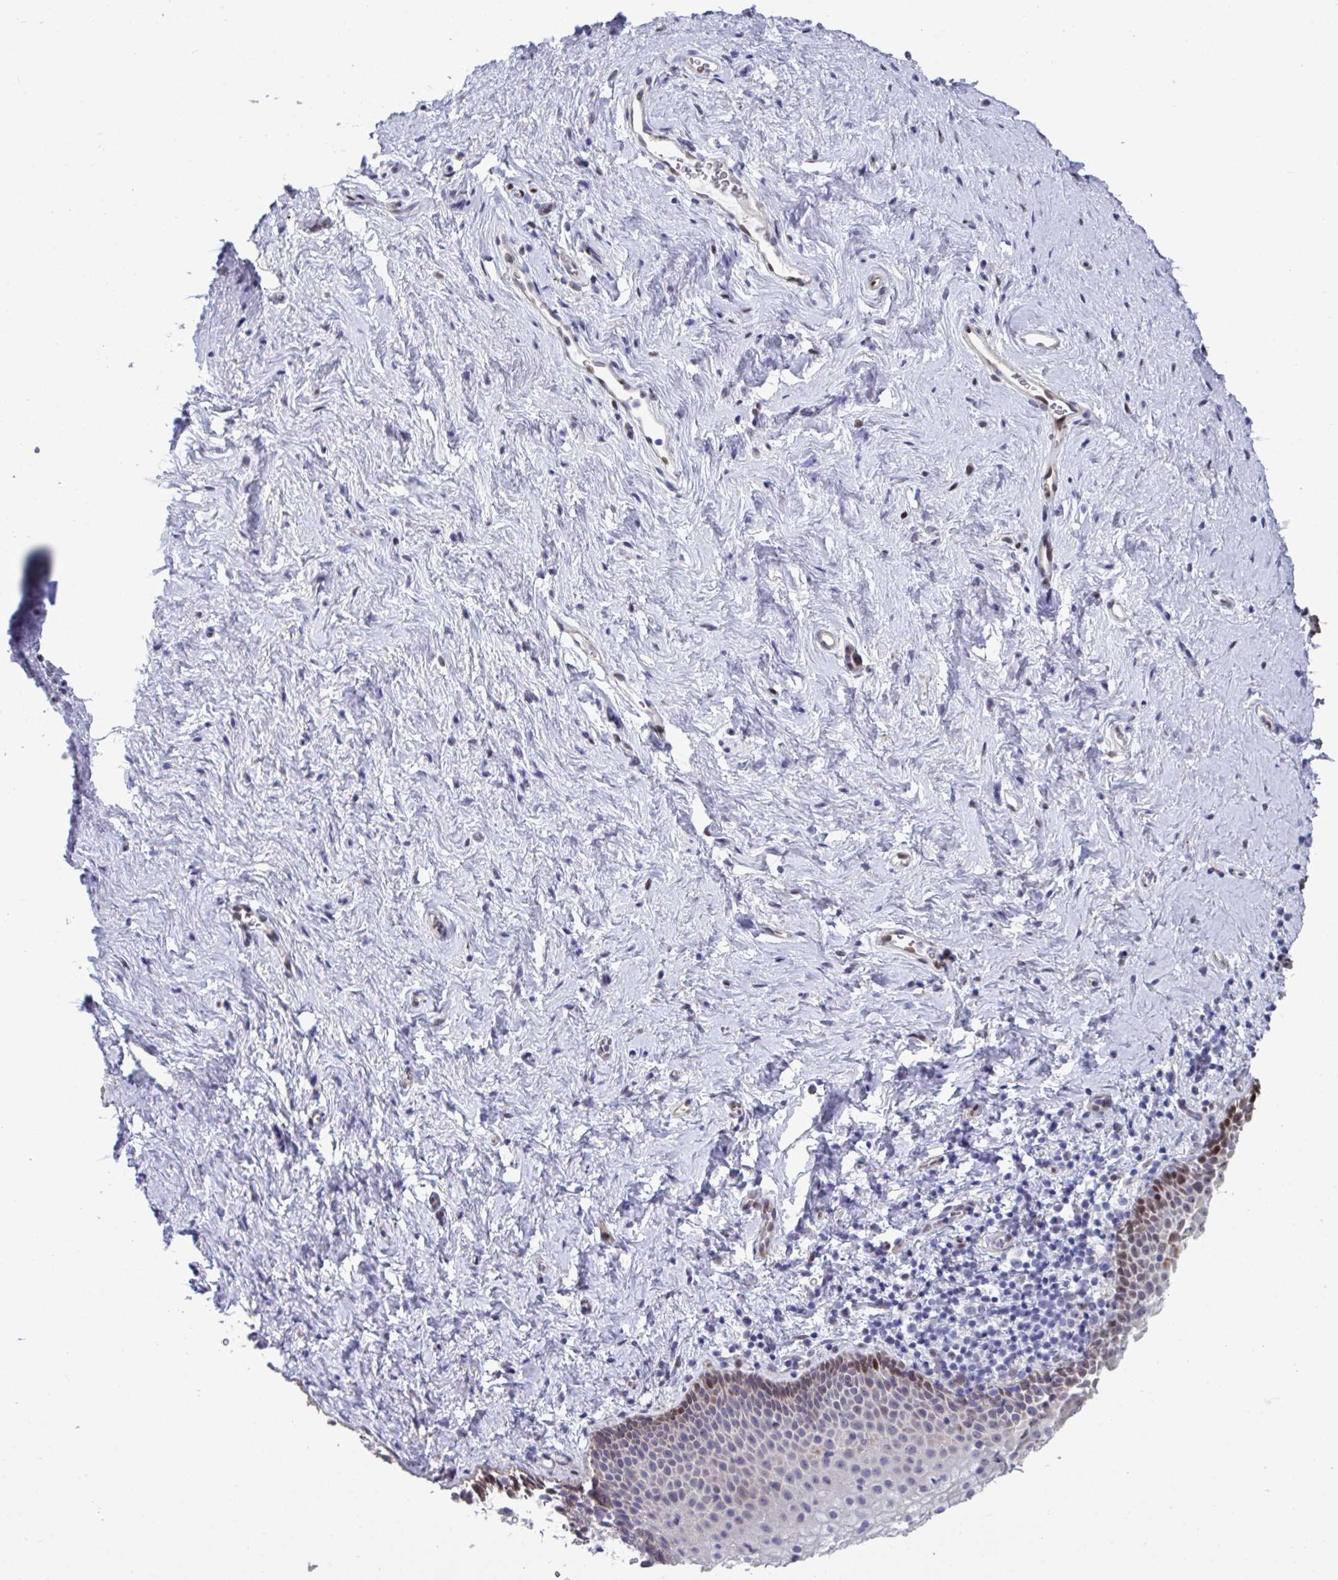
{"staining": {"intensity": "moderate", "quantity": "<25%", "location": "cytoplasmic/membranous,nuclear"}, "tissue": "vagina", "cell_type": "Squamous epithelial cells", "image_type": "normal", "snomed": [{"axis": "morphology", "description": "Normal tissue, NOS"}, {"axis": "topography", "description": "Vagina"}], "caption": "Moderate cytoplasmic/membranous,nuclear staining for a protein is identified in about <25% of squamous epithelial cells of benign vagina using immunohistochemistry.", "gene": "PELI1", "patient": {"sex": "female", "age": 61}}